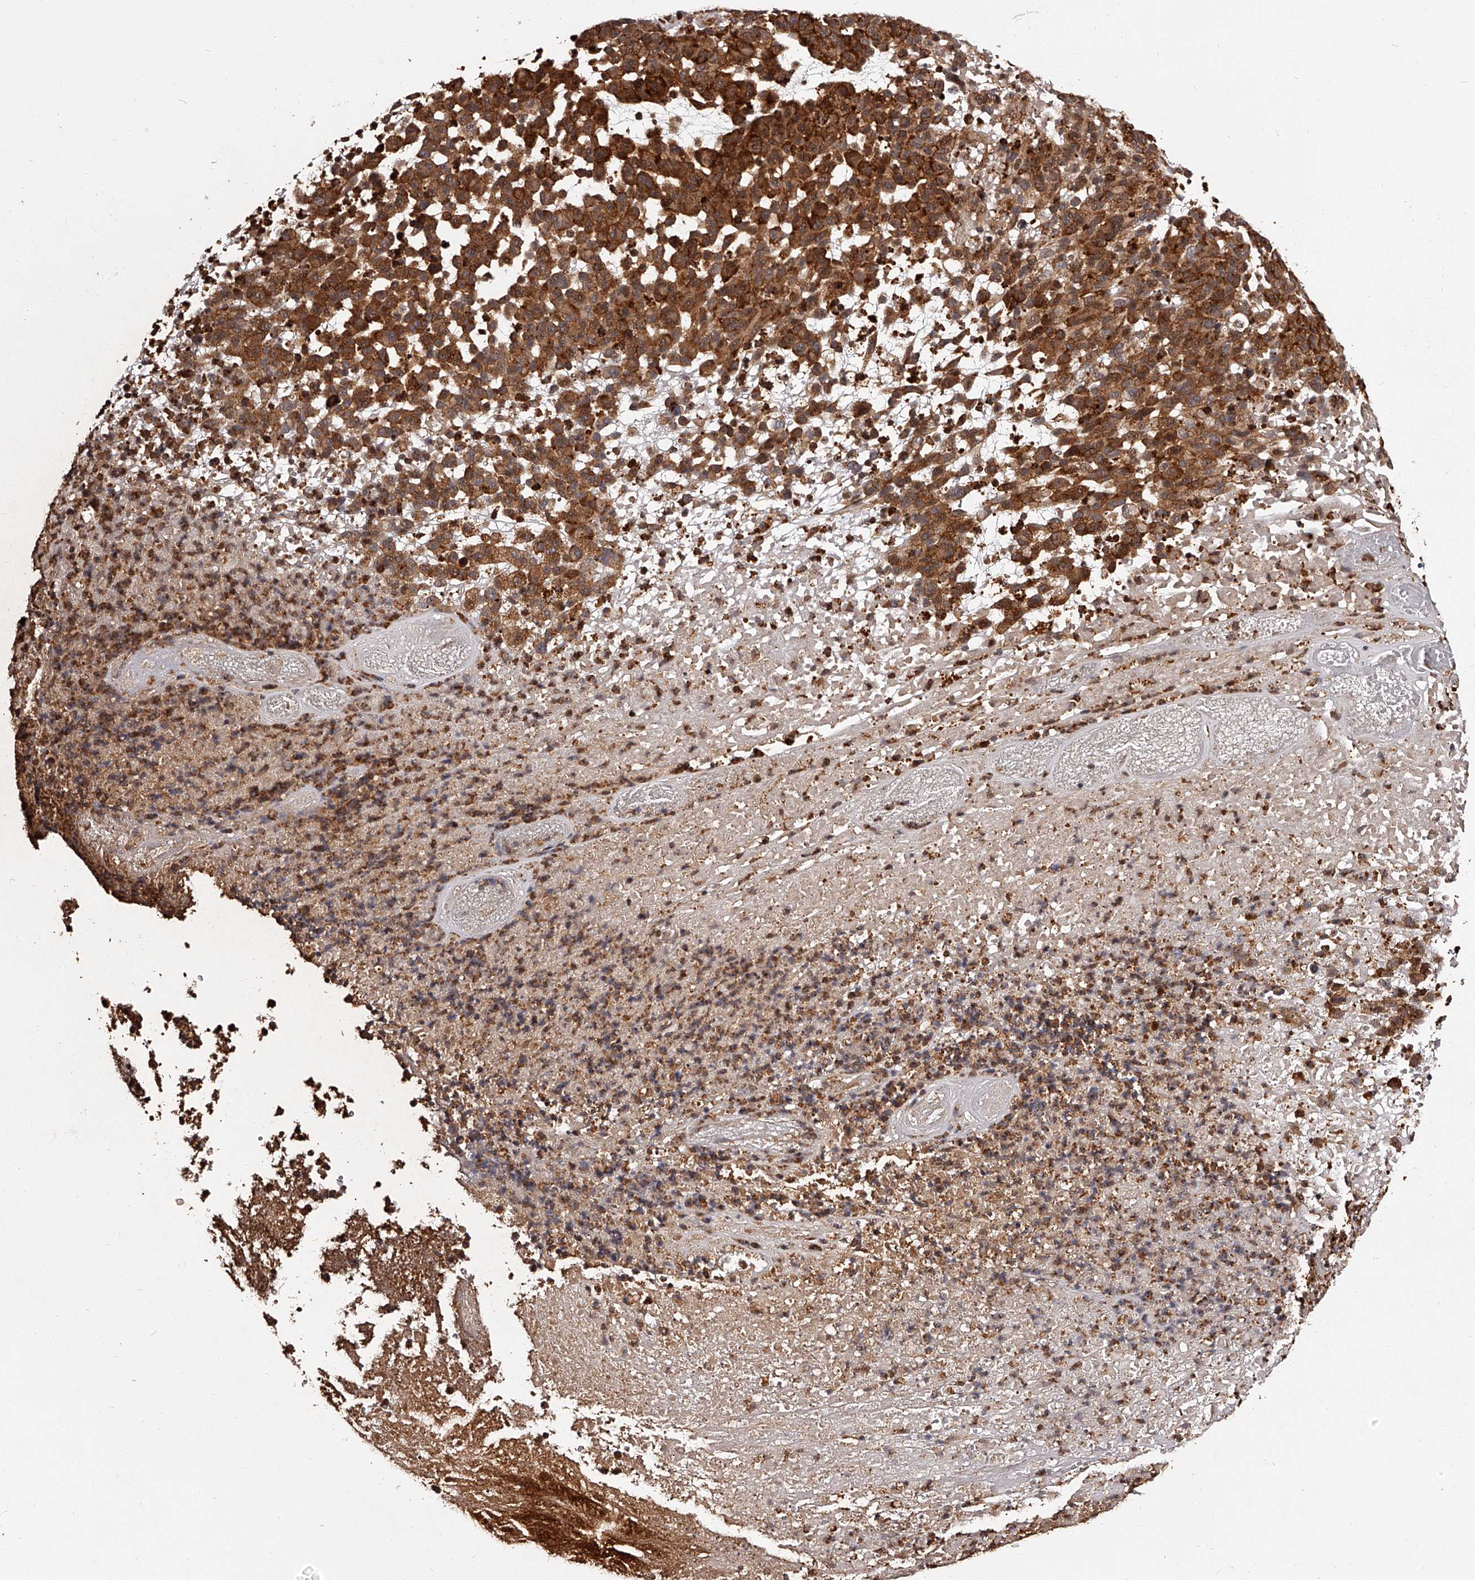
{"staining": {"intensity": "moderate", "quantity": ">75%", "location": "cytoplasmic/membranous"}, "tissue": "melanoma", "cell_type": "Tumor cells", "image_type": "cancer", "snomed": [{"axis": "morphology", "description": "Malignant melanoma, NOS"}, {"axis": "topography", "description": "Skin"}], "caption": "Protein staining exhibits moderate cytoplasmic/membranous positivity in approximately >75% of tumor cells in melanoma.", "gene": "RSC1A1", "patient": {"sex": "male", "age": 59}}